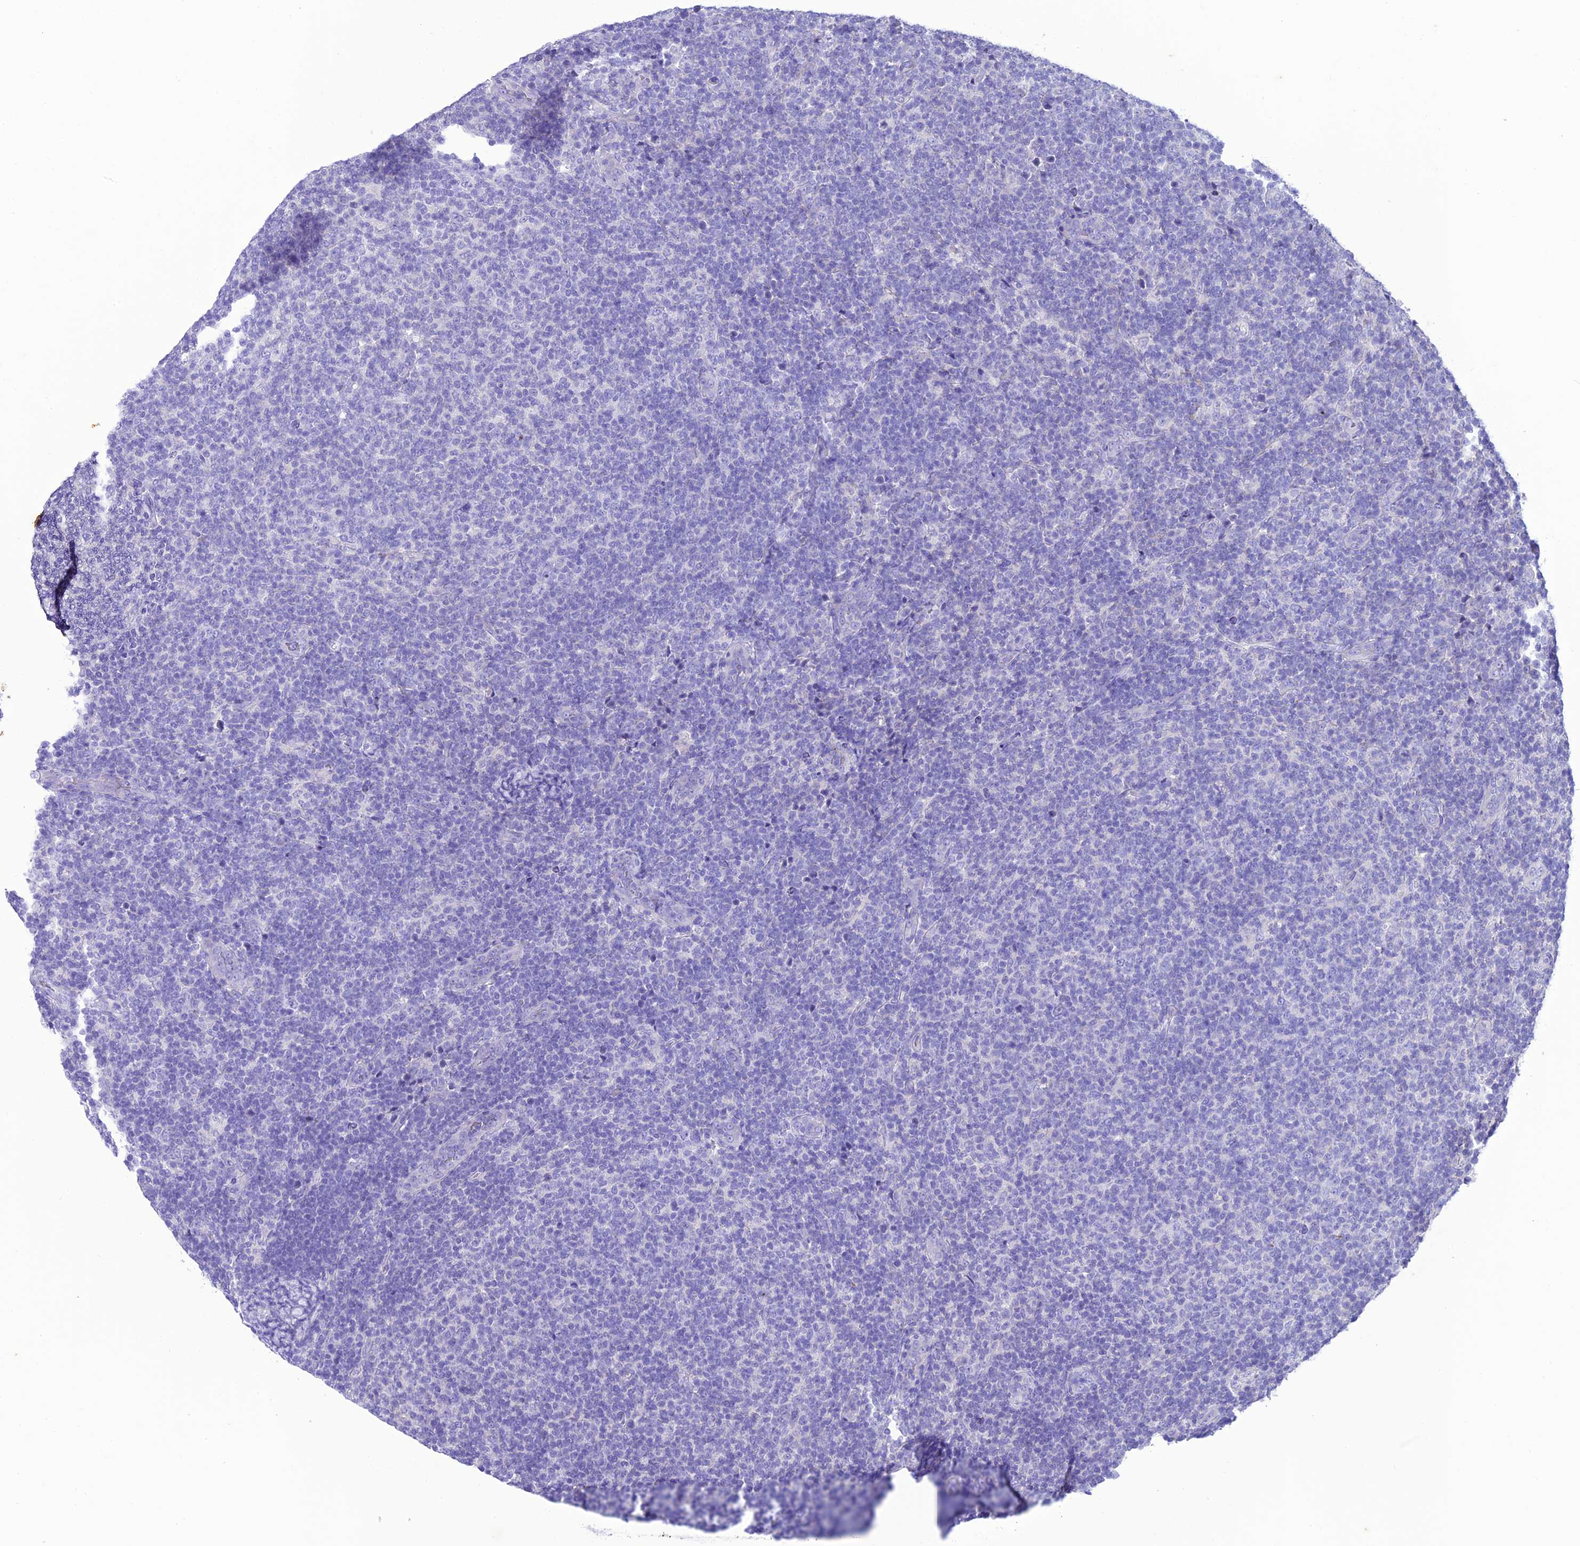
{"staining": {"intensity": "negative", "quantity": "none", "location": "none"}, "tissue": "lymphoma", "cell_type": "Tumor cells", "image_type": "cancer", "snomed": [{"axis": "morphology", "description": "Malignant lymphoma, non-Hodgkin's type, Low grade"}, {"axis": "topography", "description": "Lymph node"}], "caption": "Immunohistochemical staining of human malignant lymphoma, non-Hodgkin's type (low-grade) demonstrates no significant staining in tumor cells. Brightfield microscopy of IHC stained with DAB (3,3'-diaminobenzidine) (brown) and hematoxylin (blue), captured at high magnification.", "gene": "VPS52", "patient": {"sex": "male", "age": 66}}